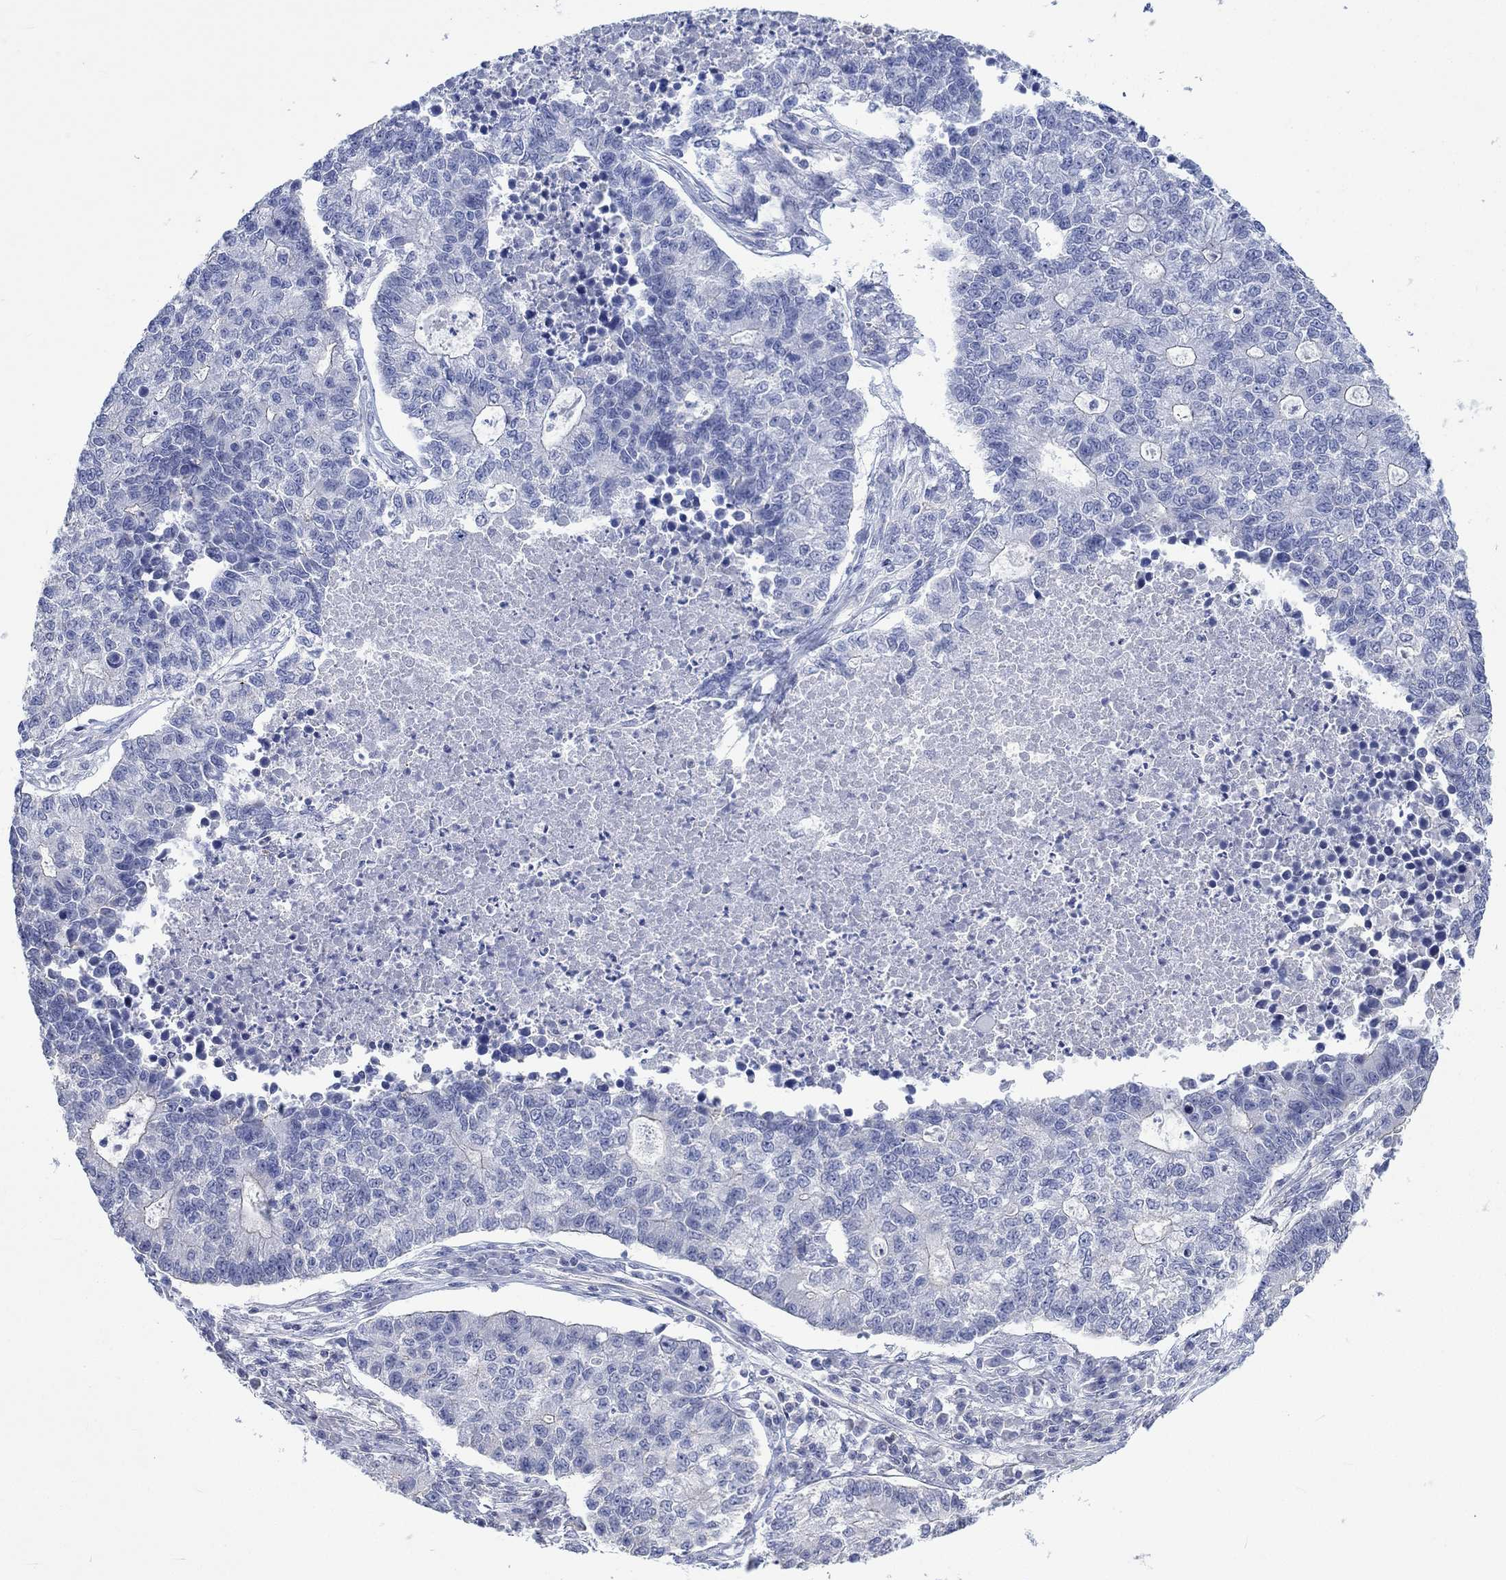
{"staining": {"intensity": "negative", "quantity": "none", "location": "none"}, "tissue": "lung cancer", "cell_type": "Tumor cells", "image_type": "cancer", "snomed": [{"axis": "morphology", "description": "Adenocarcinoma, NOS"}, {"axis": "topography", "description": "Lung"}], "caption": "Tumor cells show no significant protein positivity in lung adenocarcinoma.", "gene": "AGRP", "patient": {"sex": "male", "age": 57}}